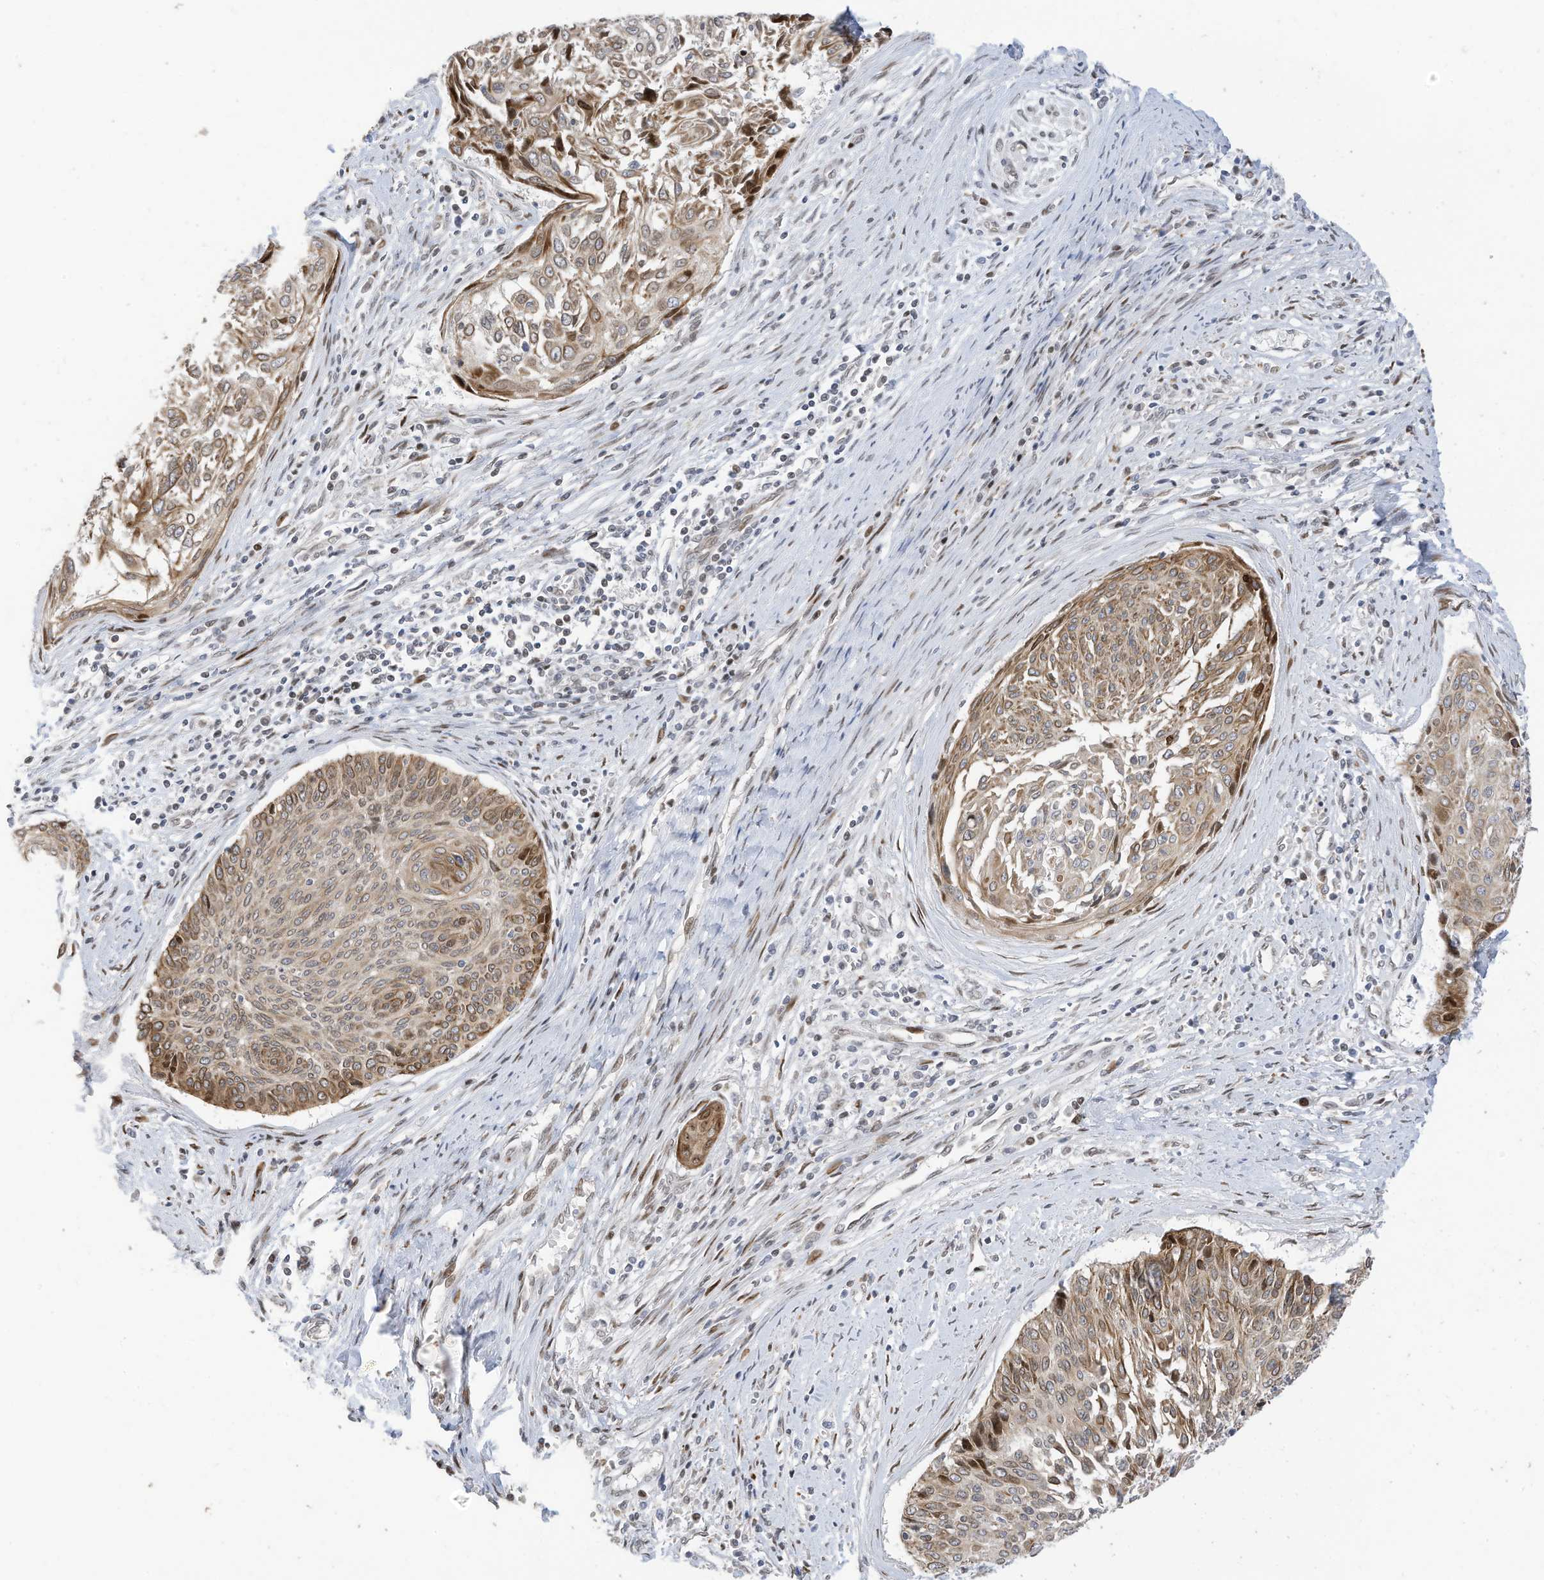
{"staining": {"intensity": "moderate", "quantity": ">75%", "location": "cytoplasmic/membranous"}, "tissue": "cervical cancer", "cell_type": "Tumor cells", "image_type": "cancer", "snomed": [{"axis": "morphology", "description": "Squamous cell carcinoma, NOS"}, {"axis": "topography", "description": "Cervix"}], "caption": "Cervical squamous cell carcinoma stained for a protein (brown) reveals moderate cytoplasmic/membranous positive staining in approximately >75% of tumor cells.", "gene": "RABL3", "patient": {"sex": "female", "age": 55}}